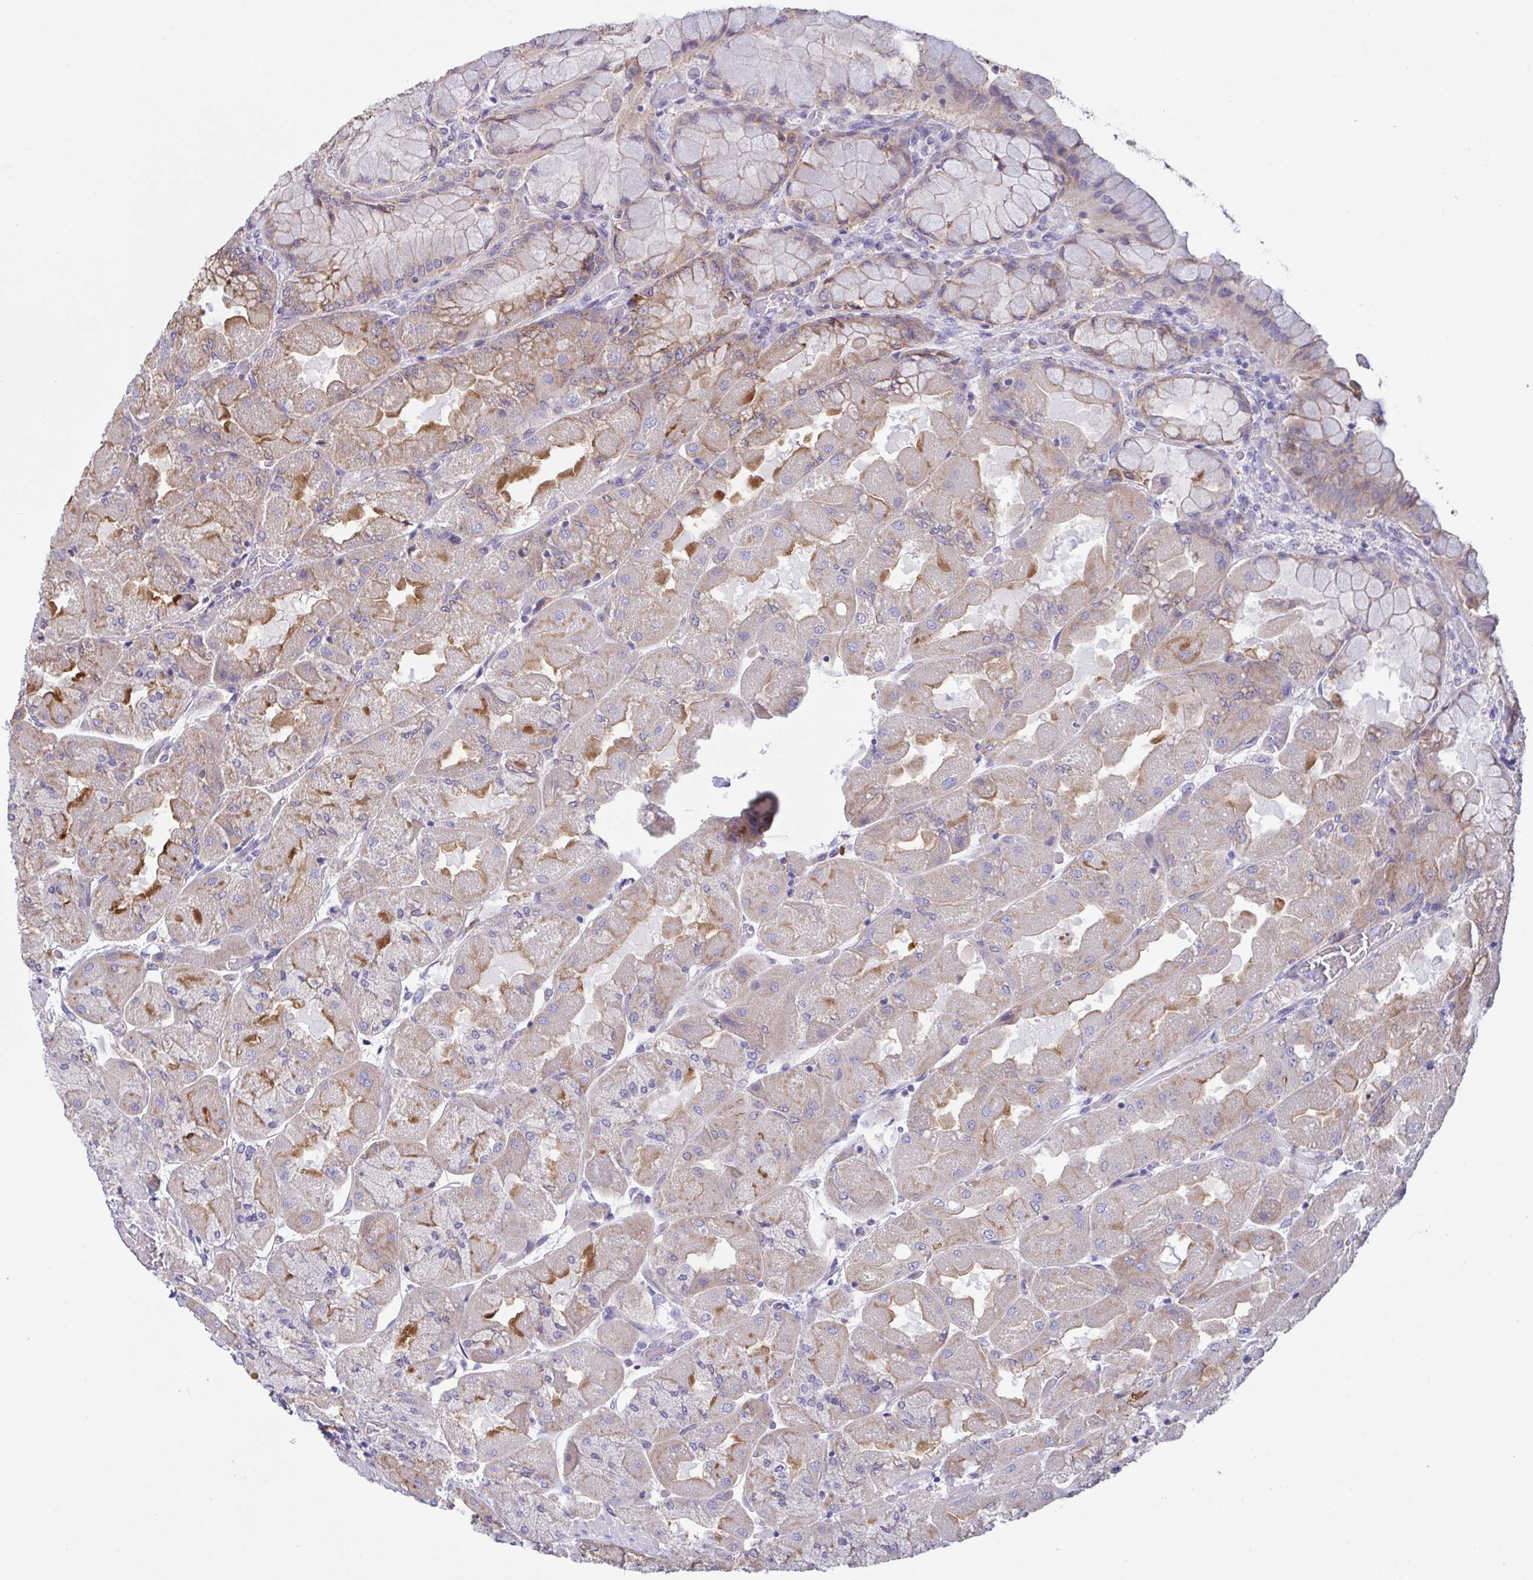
{"staining": {"intensity": "moderate", "quantity": "25%-75%", "location": "cytoplasmic/membranous"}, "tissue": "stomach", "cell_type": "Glandular cells", "image_type": "normal", "snomed": [{"axis": "morphology", "description": "Normal tissue, NOS"}, {"axis": "topography", "description": "Stomach"}], "caption": "Immunohistochemical staining of benign human stomach demonstrates moderate cytoplasmic/membranous protein expression in approximately 25%-75% of glandular cells.", "gene": "SLC66A1", "patient": {"sex": "female", "age": 61}}